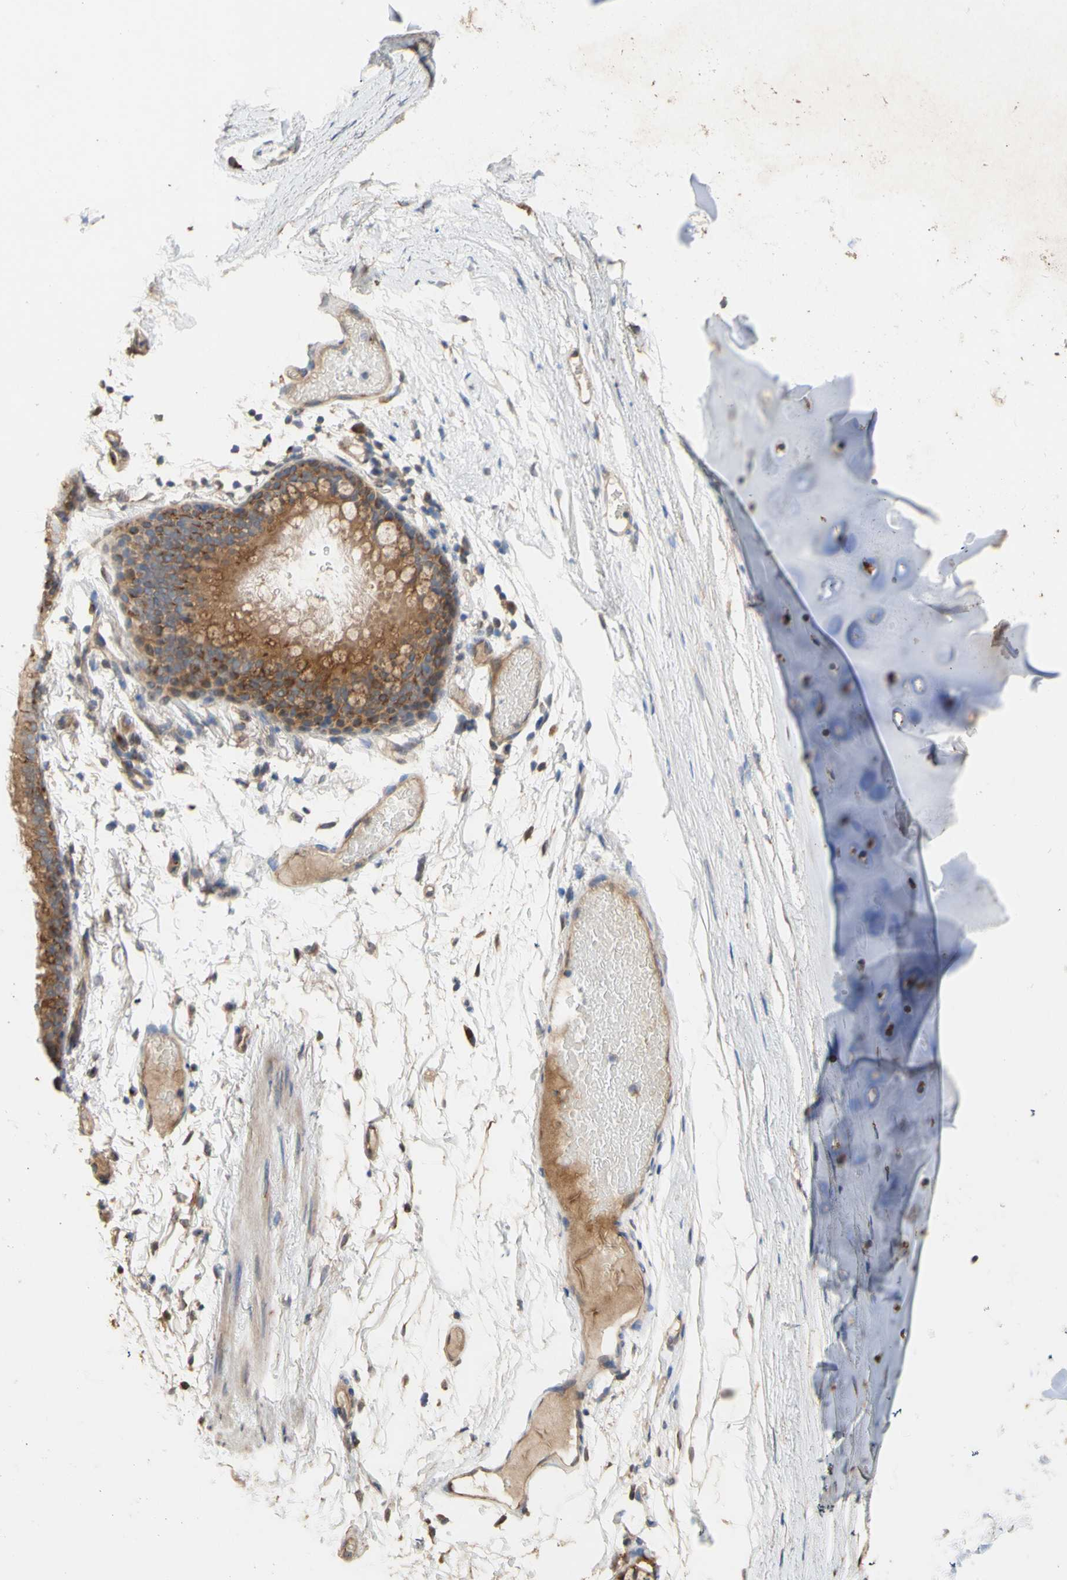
{"staining": {"intensity": "moderate", "quantity": ">75%", "location": "cytoplasmic/membranous"}, "tissue": "adipose tissue", "cell_type": "Adipocytes", "image_type": "normal", "snomed": [{"axis": "morphology", "description": "Normal tissue, NOS"}, {"axis": "topography", "description": "Bronchus"}], "caption": "The micrograph displays immunohistochemical staining of normal adipose tissue. There is moderate cytoplasmic/membranous positivity is appreciated in about >75% of adipocytes. (DAB (3,3'-diaminobenzidine) IHC, brown staining for protein, blue staining for nuclei).", "gene": "NECTIN3", "patient": {"sex": "female", "age": 73}}